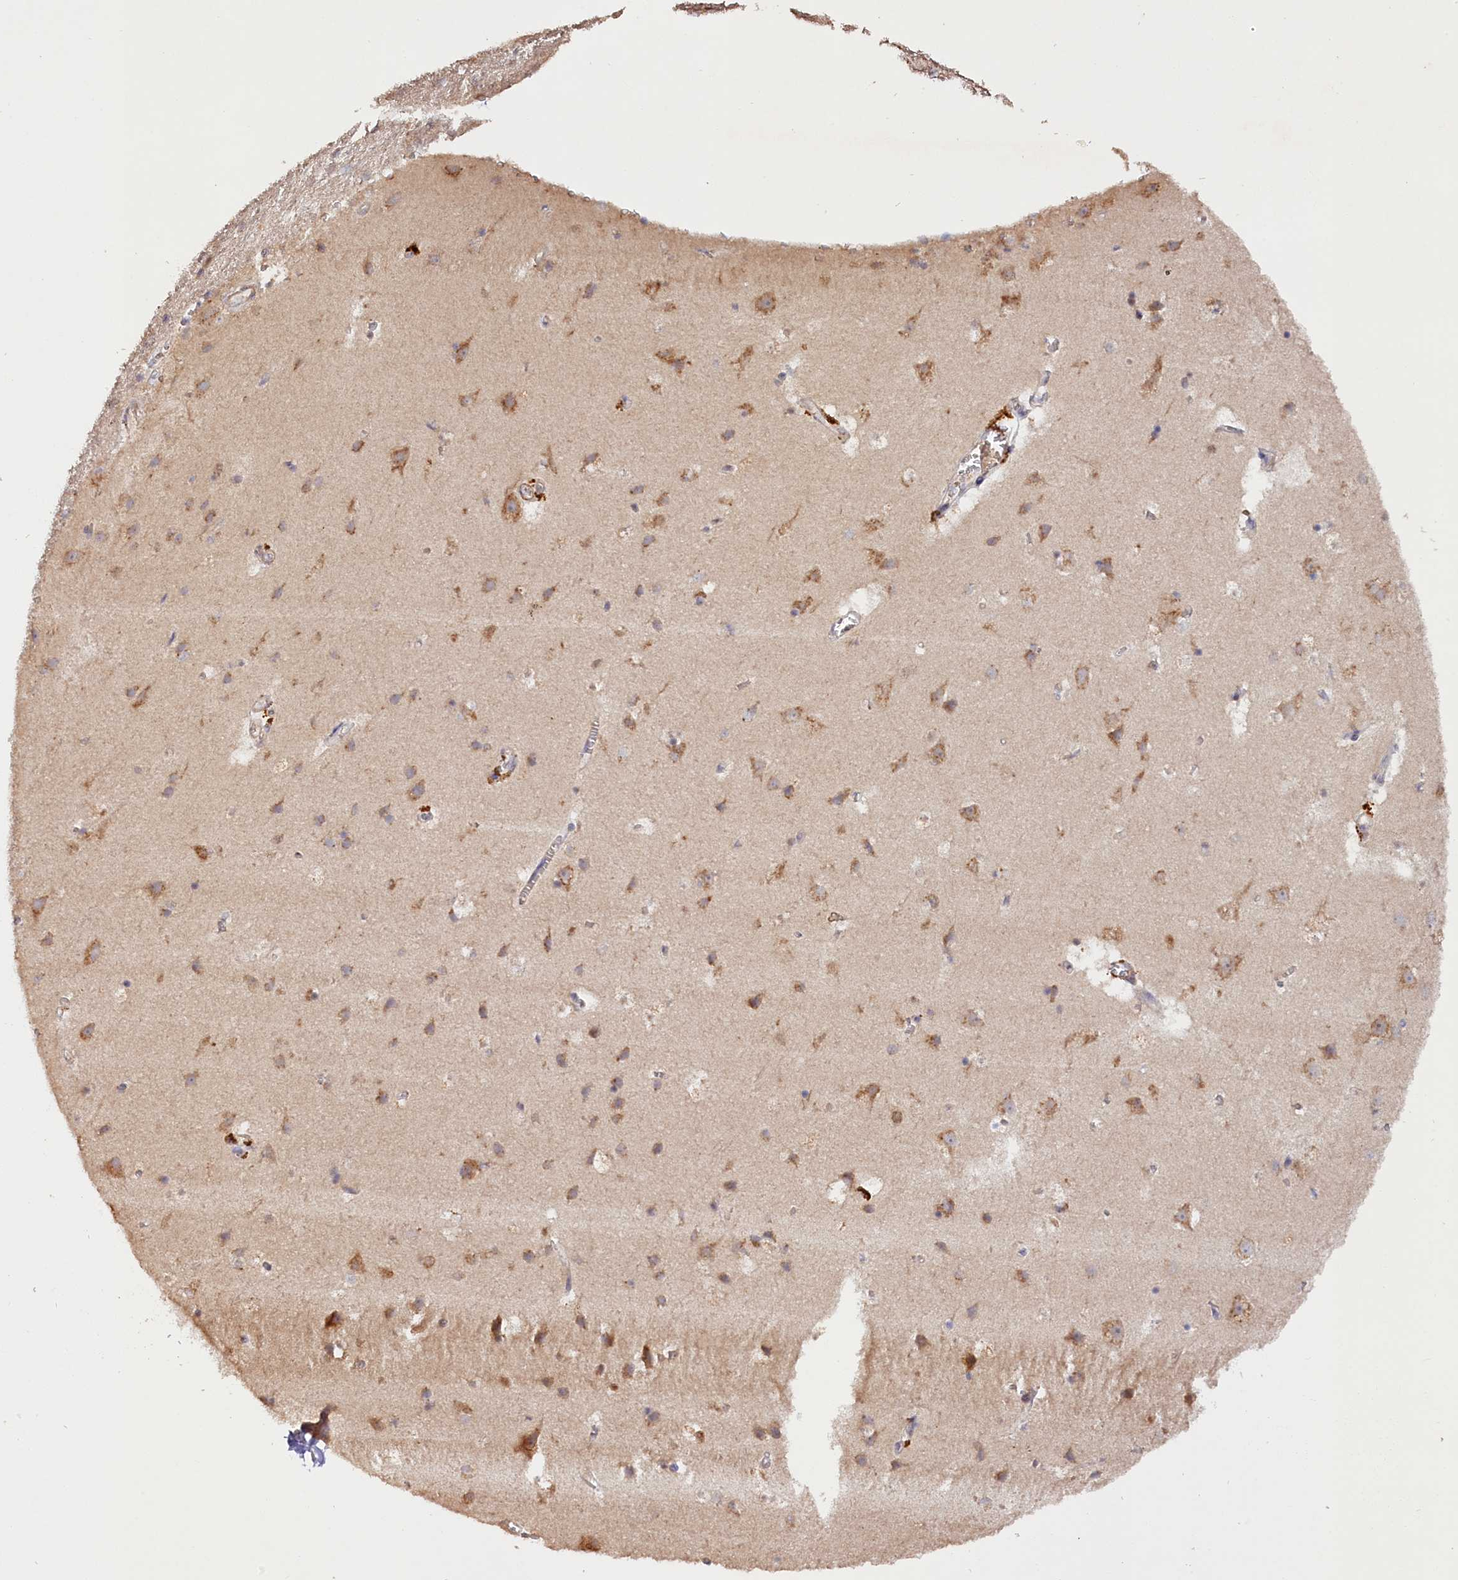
{"staining": {"intensity": "negative", "quantity": "none", "location": "none"}, "tissue": "cerebral cortex", "cell_type": "Endothelial cells", "image_type": "normal", "snomed": [{"axis": "morphology", "description": "Normal tissue, NOS"}, {"axis": "topography", "description": "Cerebral cortex"}], "caption": "IHC histopathology image of normal cerebral cortex: human cerebral cortex stained with DAB (3,3'-diaminobenzidine) shows no significant protein staining in endothelial cells. Nuclei are stained in blue.", "gene": "TANGO6", "patient": {"sex": "male", "age": 54}}